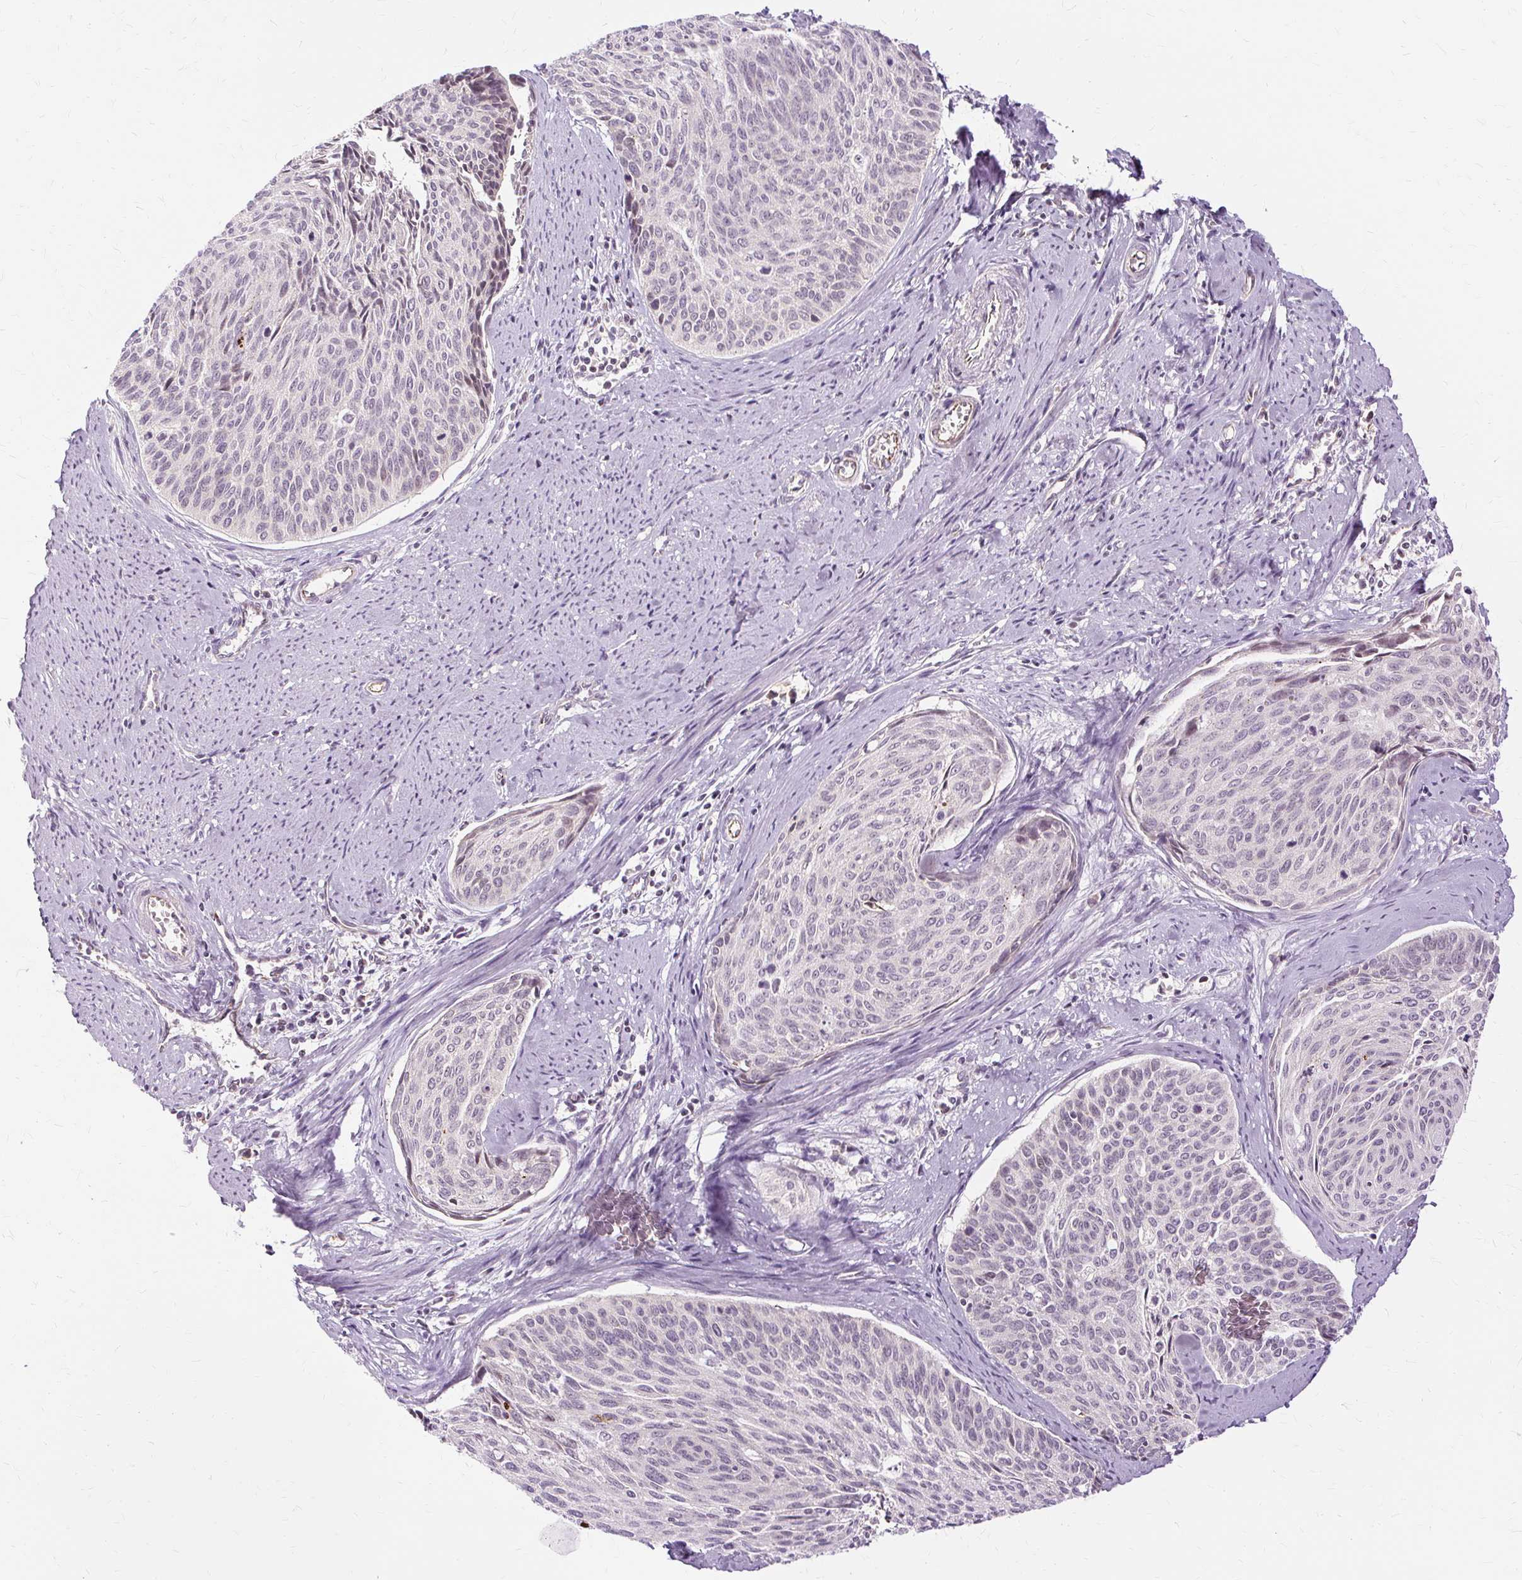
{"staining": {"intensity": "weak", "quantity": "<25%", "location": "nuclear"}, "tissue": "cervical cancer", "cell_type": "Tumor cells", "image_type": "cancer", "snomed": [{"axis": "morphology", "description": "Squamous cell carcinoma, NOS"}, {"axis": "topography", "description": "Cervix"}], "caption": "This is an immunohistochemistry histopathology image of squamous cell carcinoma (cervical). There is no expression in tumor cells.", "gene": "MMACHC", "patient": {"sex": "female", "age": 55}}